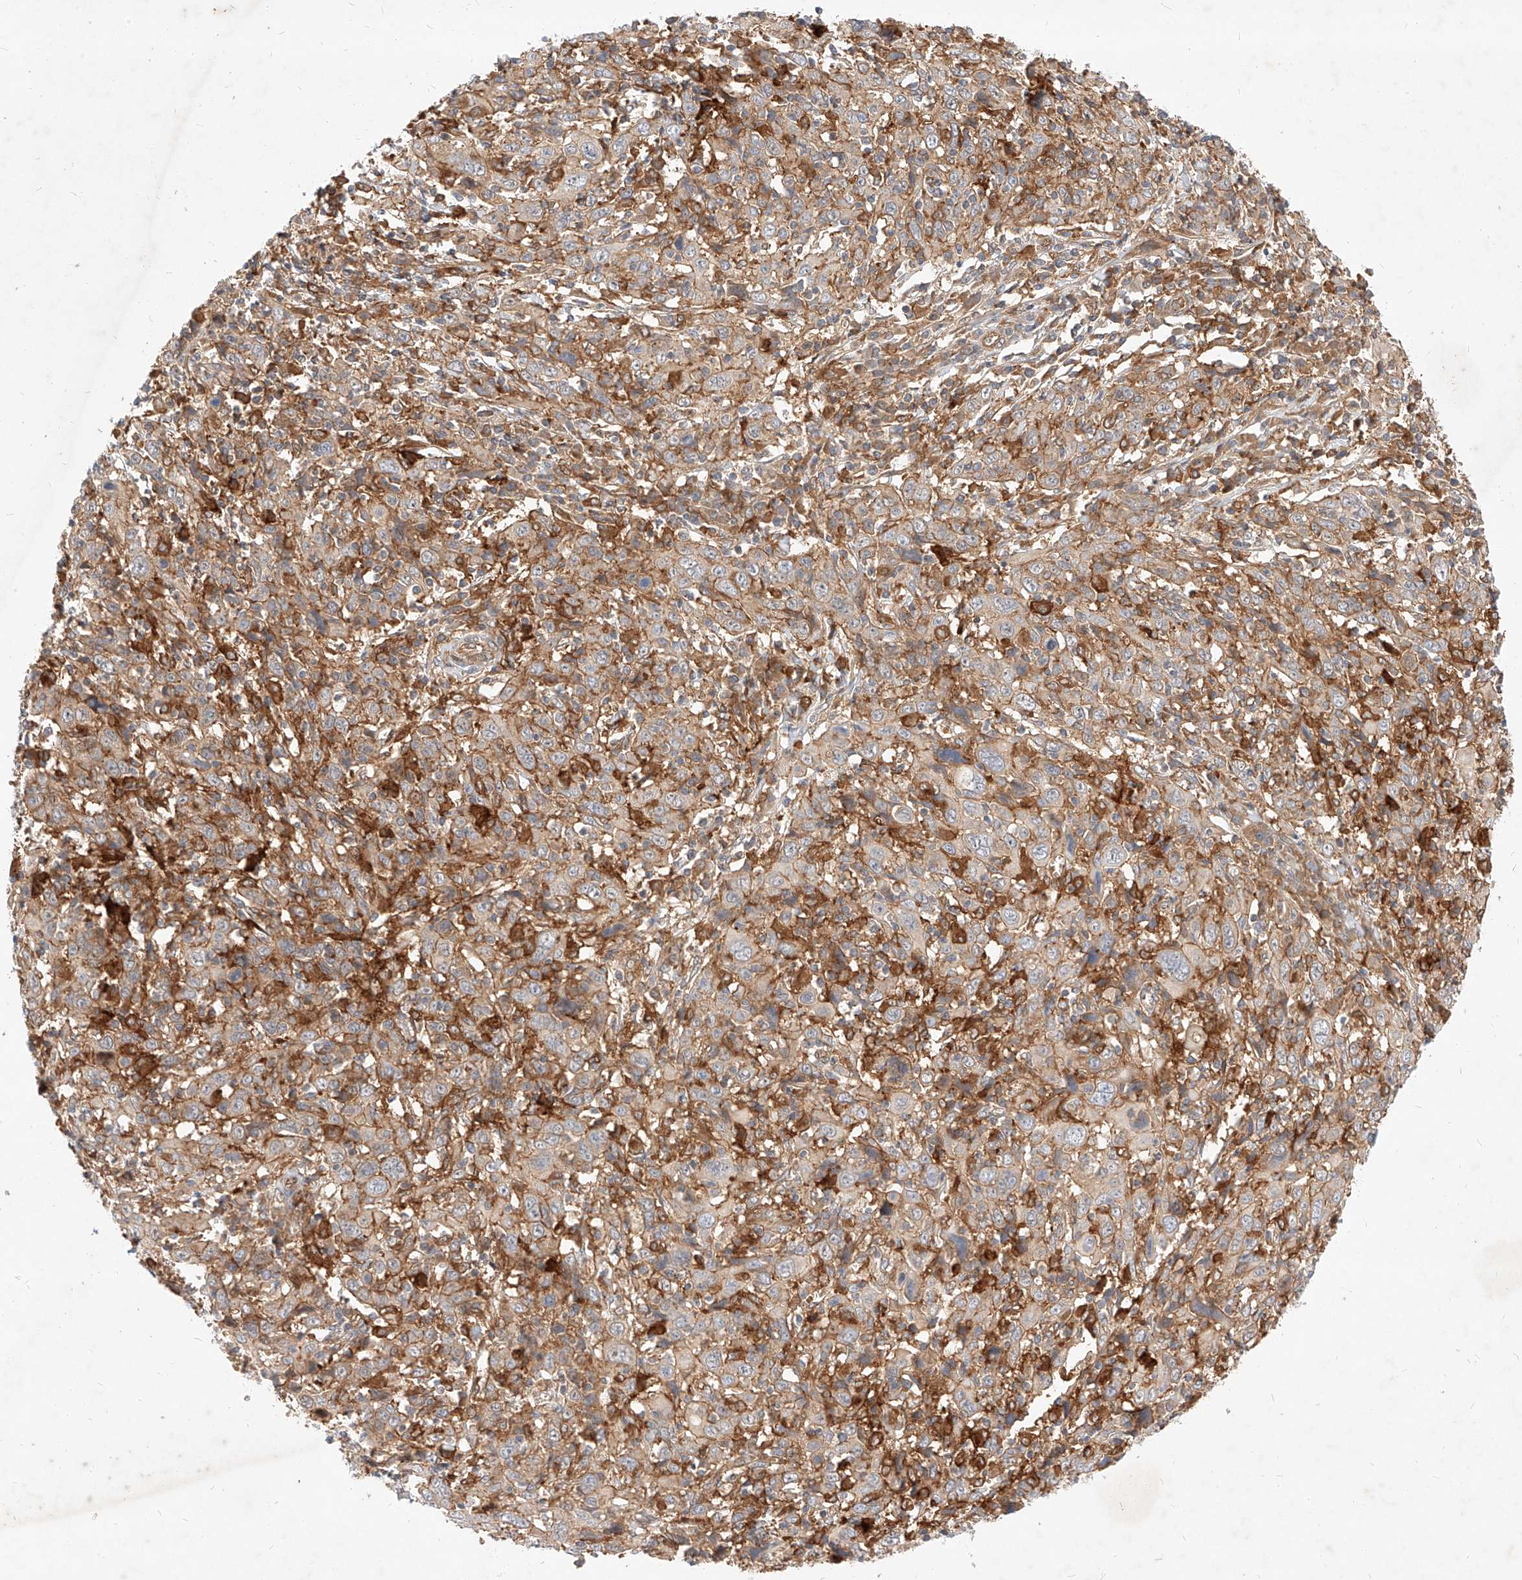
{"staining": {"intensity": "moderate", "quantity": ">75%", "location": "cytoplasmic/membranous"}, "tissue": "cervical cancer", "cell_type": "Tumor cells", "image_type": "cancer", "snomed": [{"axis": "morphology", "description": "Squamous cell carcinoma, NOS"}, {"axis": "topography", "description": "Cervix"}], "caption": "Immunohistochemistry photomicrograph of neoplastic tissue: human cervical cancer stained using immunohistochemistry reveals medium levels of moderate protein expression localized specifically in the cytoplasmic/membranous of tumor cells, appearing as a cytoplasmic/membranous brown color.", "gene": "NFAM1", "patient": {"sex": "female", "age": 46}}